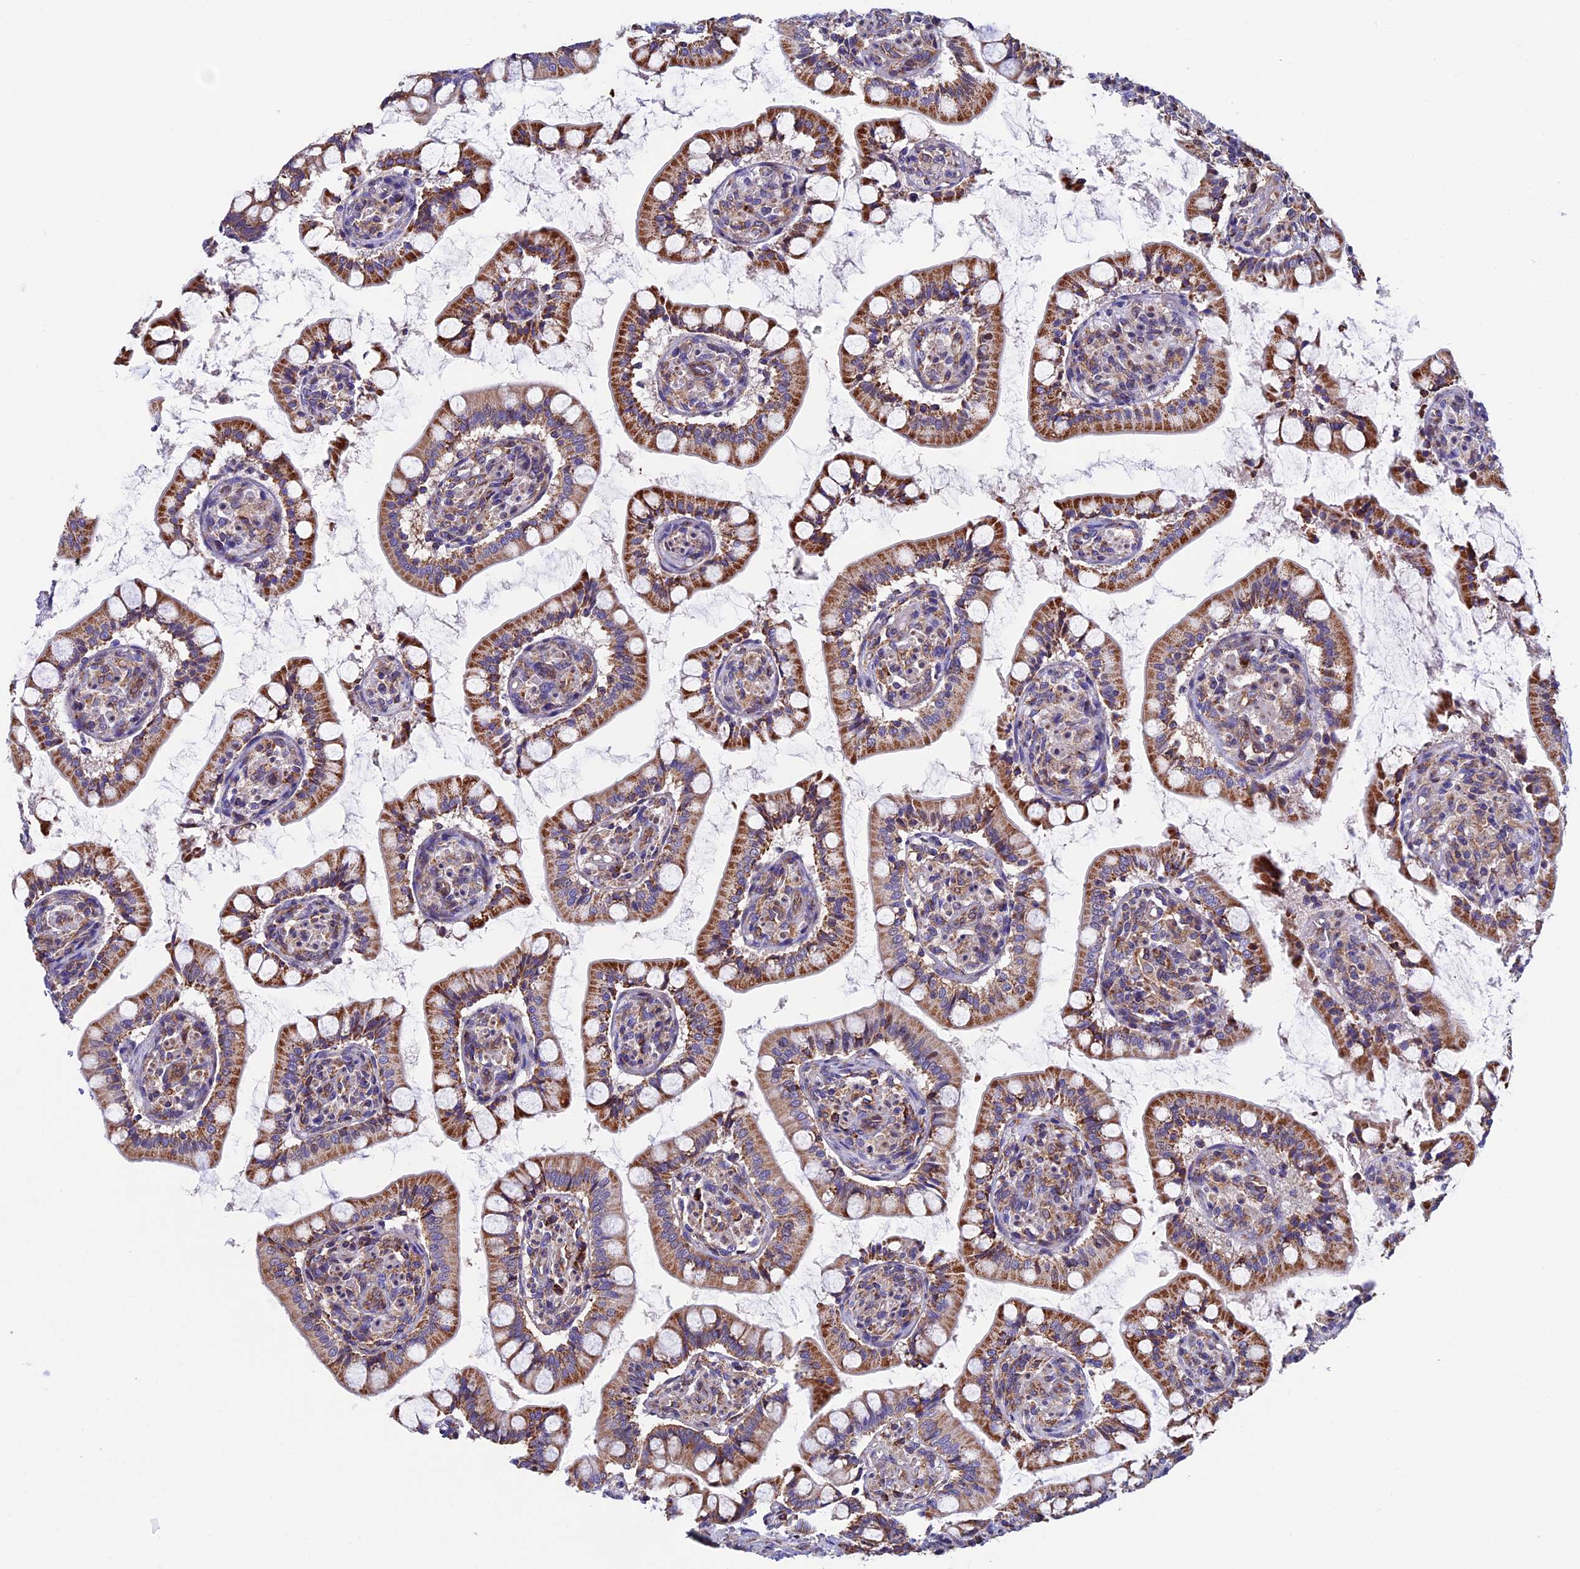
{"staining": {"intensity": "strong", "quantity": ">75%", "location": "cytoplasmic/membranous"}, "tissue": "small intestine", "cell_type": "Glandular cells", "image_type": "normal", "snomed": [{"axis": "morphology", "description": "Normal tissue, NOS"}, {"axis": "topography", "description": "Small intestine"}], "caption": "This is an image of immunohistochemistry staining of unremarkable small intestine, which shows strong expression in the cytoplasmic/membranous of glandular cells.", "gene": "SLC9A5", "patient": {"sex": "male", "age": 52}}